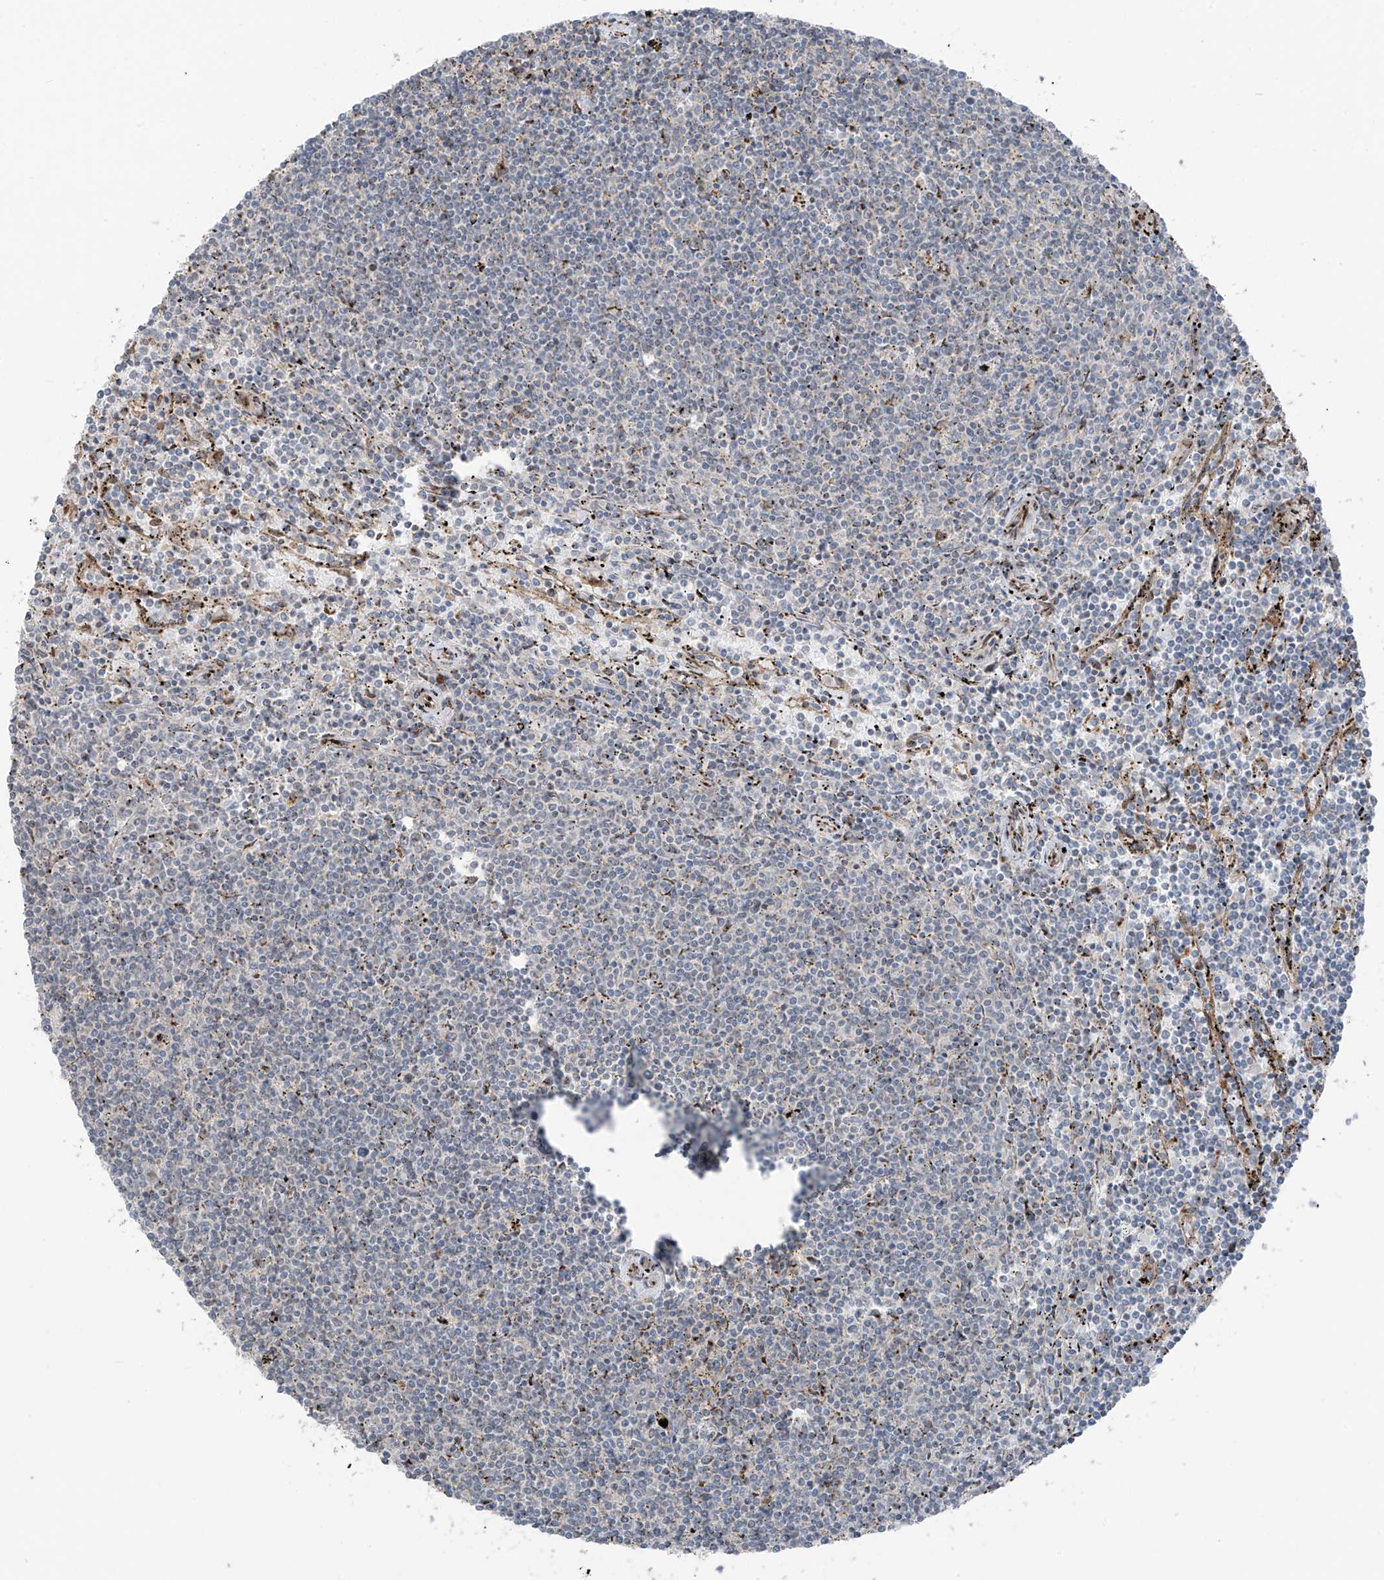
{"staining": {"intensity": "negative", "quantity": "none", "location": "none"}, "tissue": "lymphoma", "cell_type": "Tumor cells", "image_type": "cancer", "snomed": [{"axis": "morphology", "description": "Malignant lymphoma, non-Hodgkin's type, Low grade"}, {"axis": "topography", "description": "Spleen"}], "caption": "Tumor cells show no significant staining in low-grade malignant lymphoma, non-Hodgkin's type. (DAB (3,3'-diaminobenzidine) immunohistochemistry visualized using brightfield microscopy, high magnification).", "gene": "ERLEC1", "patient": {"sex": "female", "age": 50}}